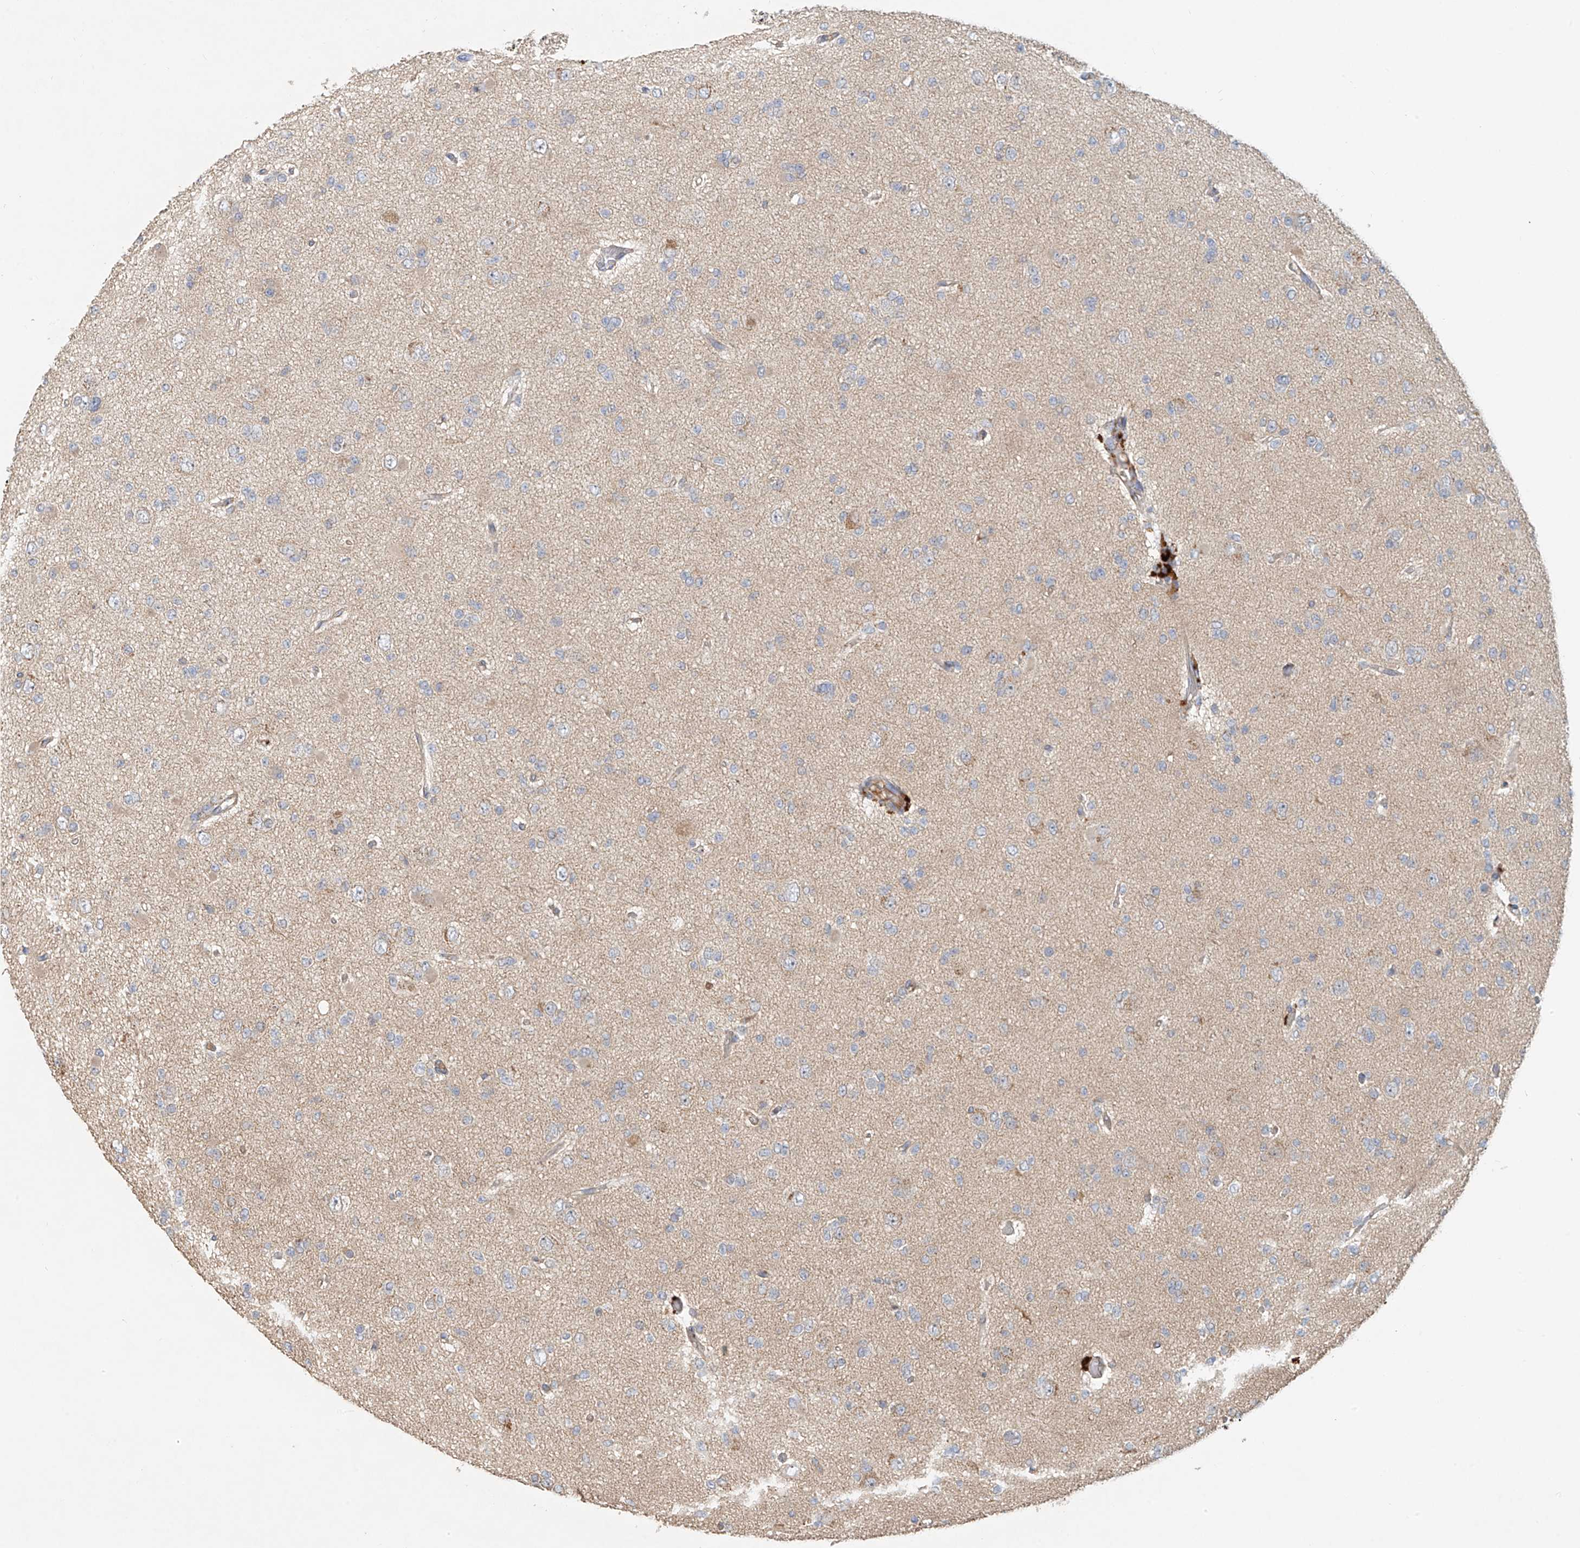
{"staining": {"intensity": "weak", "quantity": "<25%", "location": "cytoplasmic/membranous"}, "tissue": "glioma", "cell_type": "Tumor cells", "image_type": "cancer", "snomed": [{"axis": "morphology", "description": "Glioma, malignant, Low grade"}, {"axis": "topography", "description": "Brain"}], "caption": "Immunohistochemical staining of human glioma shows no significant positivity in tumor cells.", "gene": "GNB1L", "patient": {"sex": "female", "age": 22}}